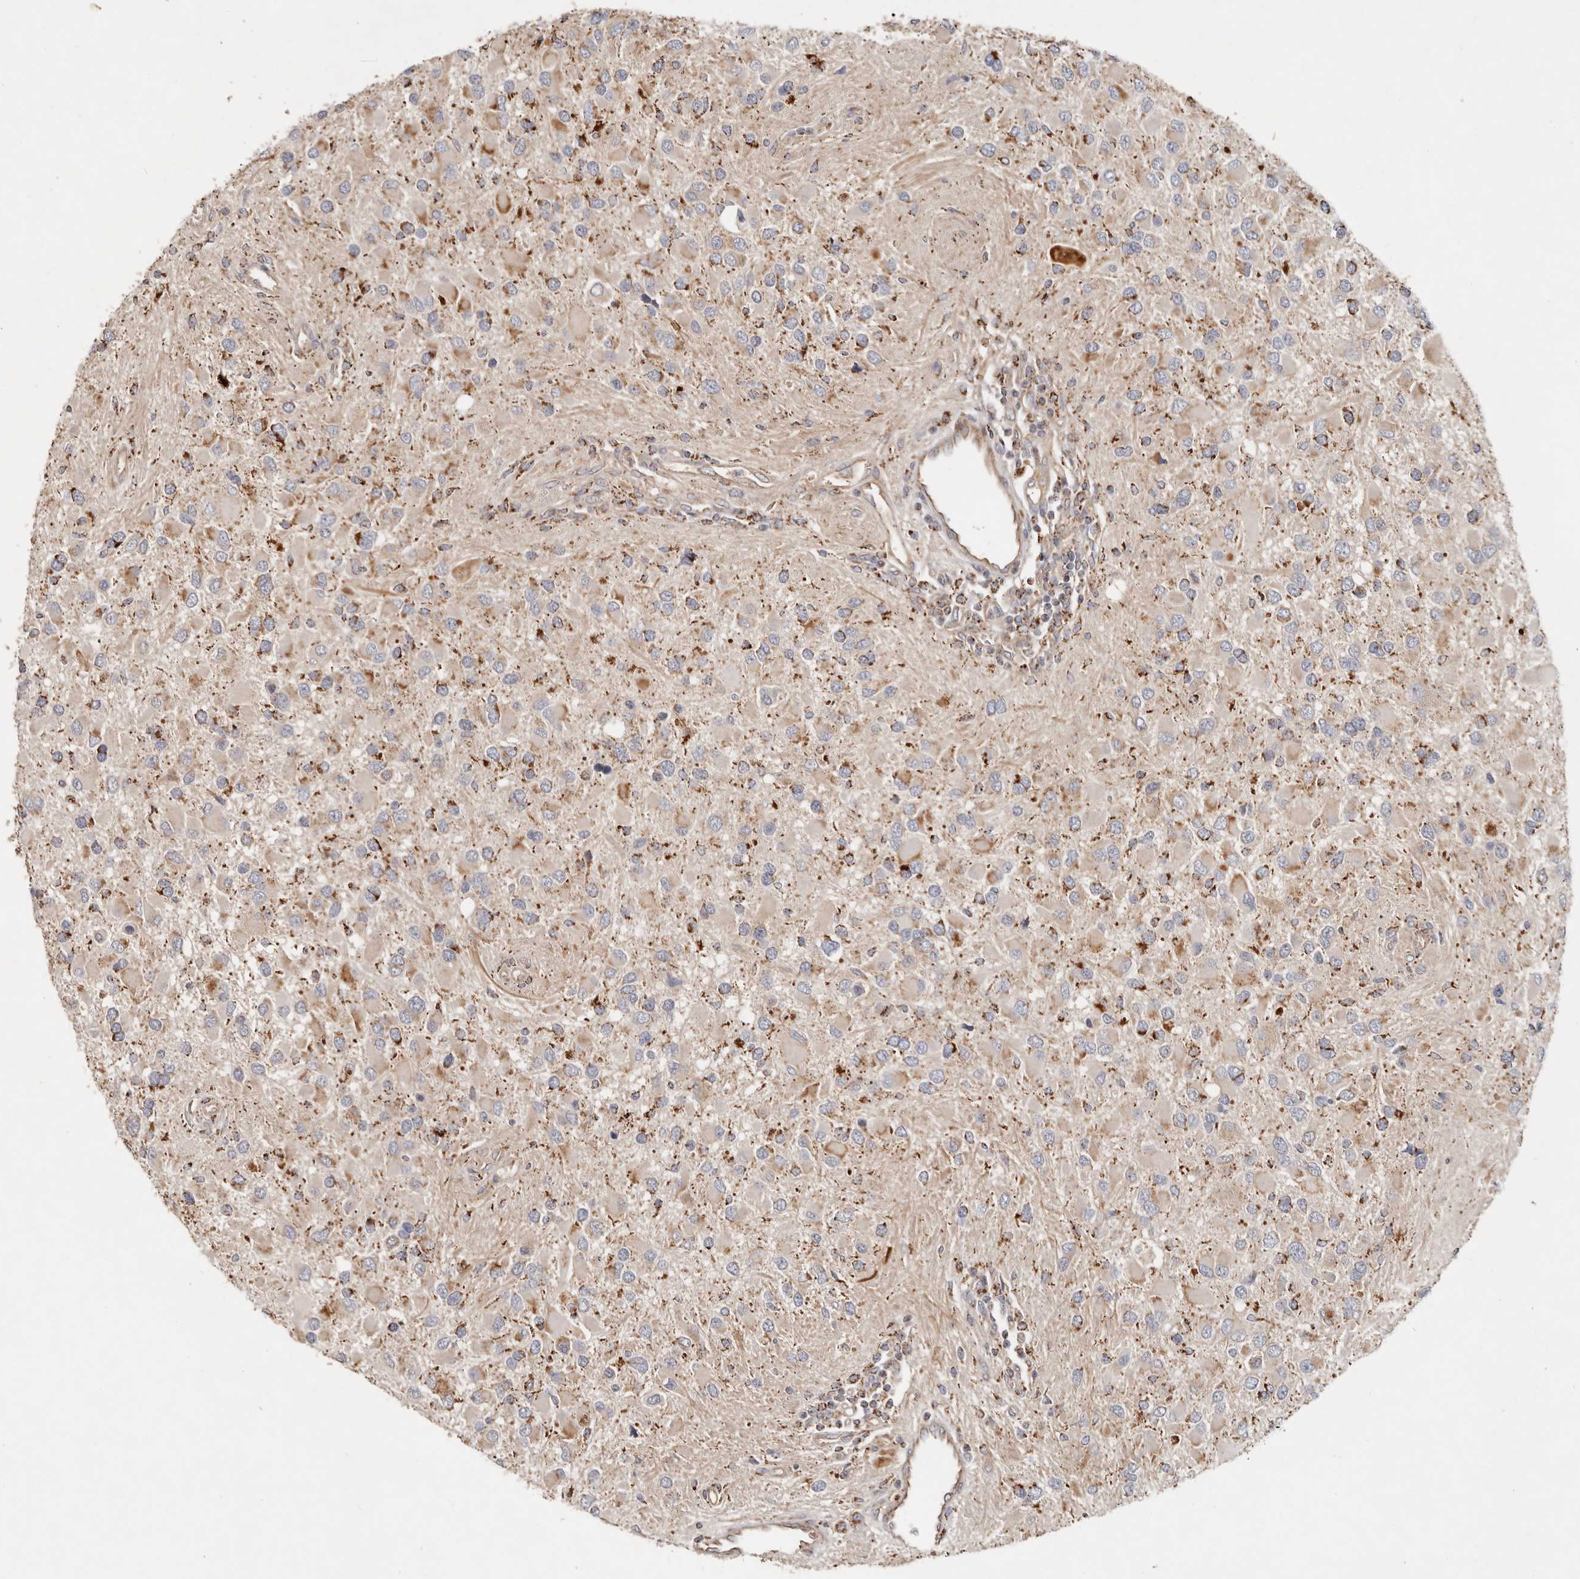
{"staining": {"intensity": "moderate", "quantity": "25%-75%", "location": "cytoplasmic/membranous"}, "tissue": "glioma", "cell_type": "Tumor cells", "image_type": "cancer", "snomed": [{"axis": "morphology", "description": "Glioma, malignant, High grade"}, {"axis": "topography", "description": "Brain"}], "caption": "Brown immunohistochemical staining in human glioma shows moderate cytoplasmic/membranous expression in approximately 25%-75% of tumor cells.", "gene": "ARHGEF10L", "patient": {"sex": "male", "age": 53}}